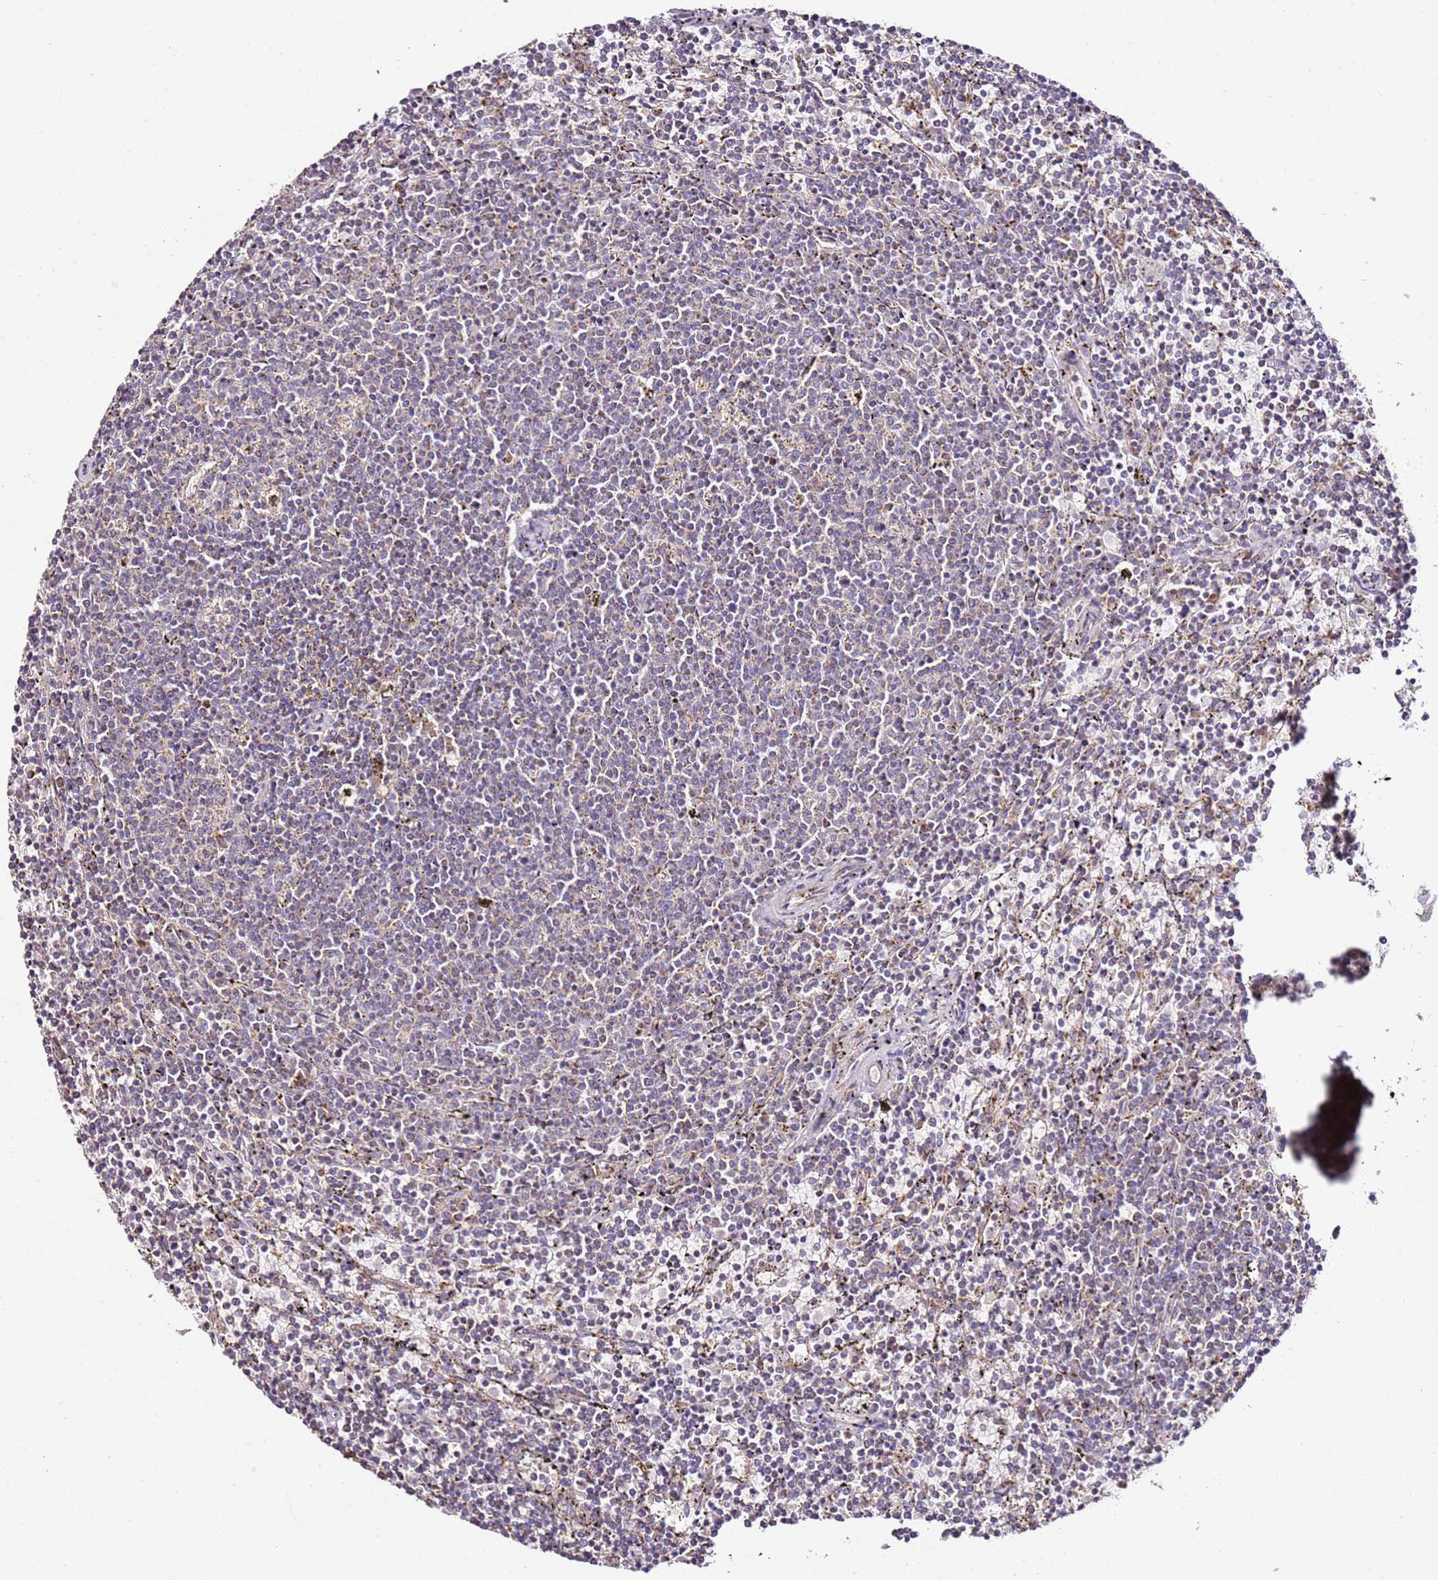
{"staining": {"intensity": "negative", "quantity": "none", "location": "none"}, "tissue": "lymphoma", "cell_type": "Tumor cells", "image_type": "cancer", "snomed": [{"axis": "morphology", "description": "Malignant lymphoma, non-Hodgkin's type, Low grade"}, {"axis": "topography", "description": "Spleen"}], "caption": "IHC of human low-grade malignant lymphoma, non-Hodgkin's type reveals no staining in tumor cells.", "gene": "OR2B11", "patient": {"sex": "female", "age": 50}}